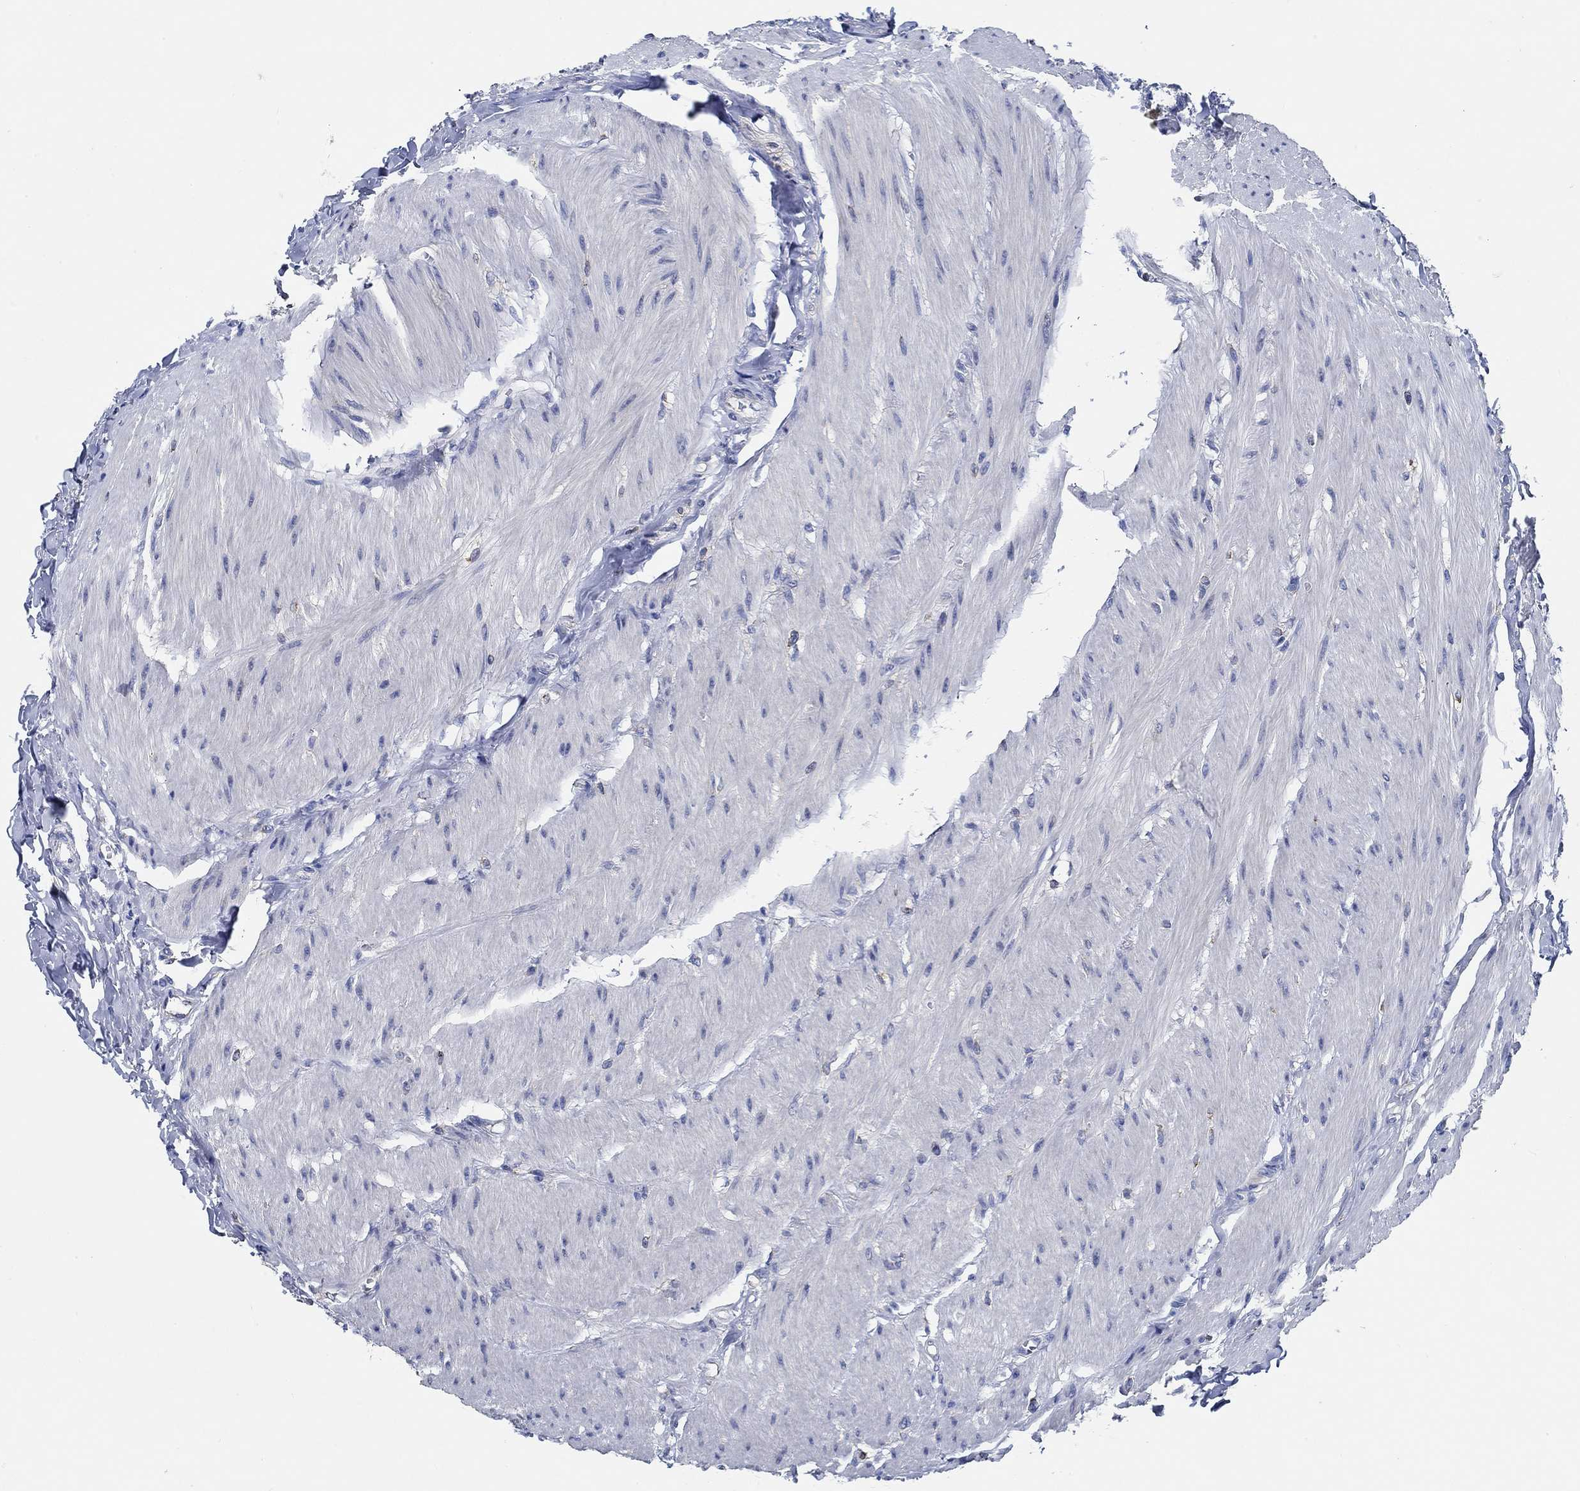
{"staining": {"intensity": "negative", "quantity": "none", "location": "none"}, "tissue": "colon", "cell_type": "Endothelial cells", "image_type": "normal", "snomed": [{"axis": "morphology", "description": "Normal tissue, NOS"}, {"axis": "topography", "description": "Colon"}], "caption": "Histopathology image shows no significant protein expression in endothelial cells of normal colon. (DAB immunohistochemistry with hematoxylin counter stain).", "gene": "HECW2", "patient": {"sex": "female", "age": 65}}